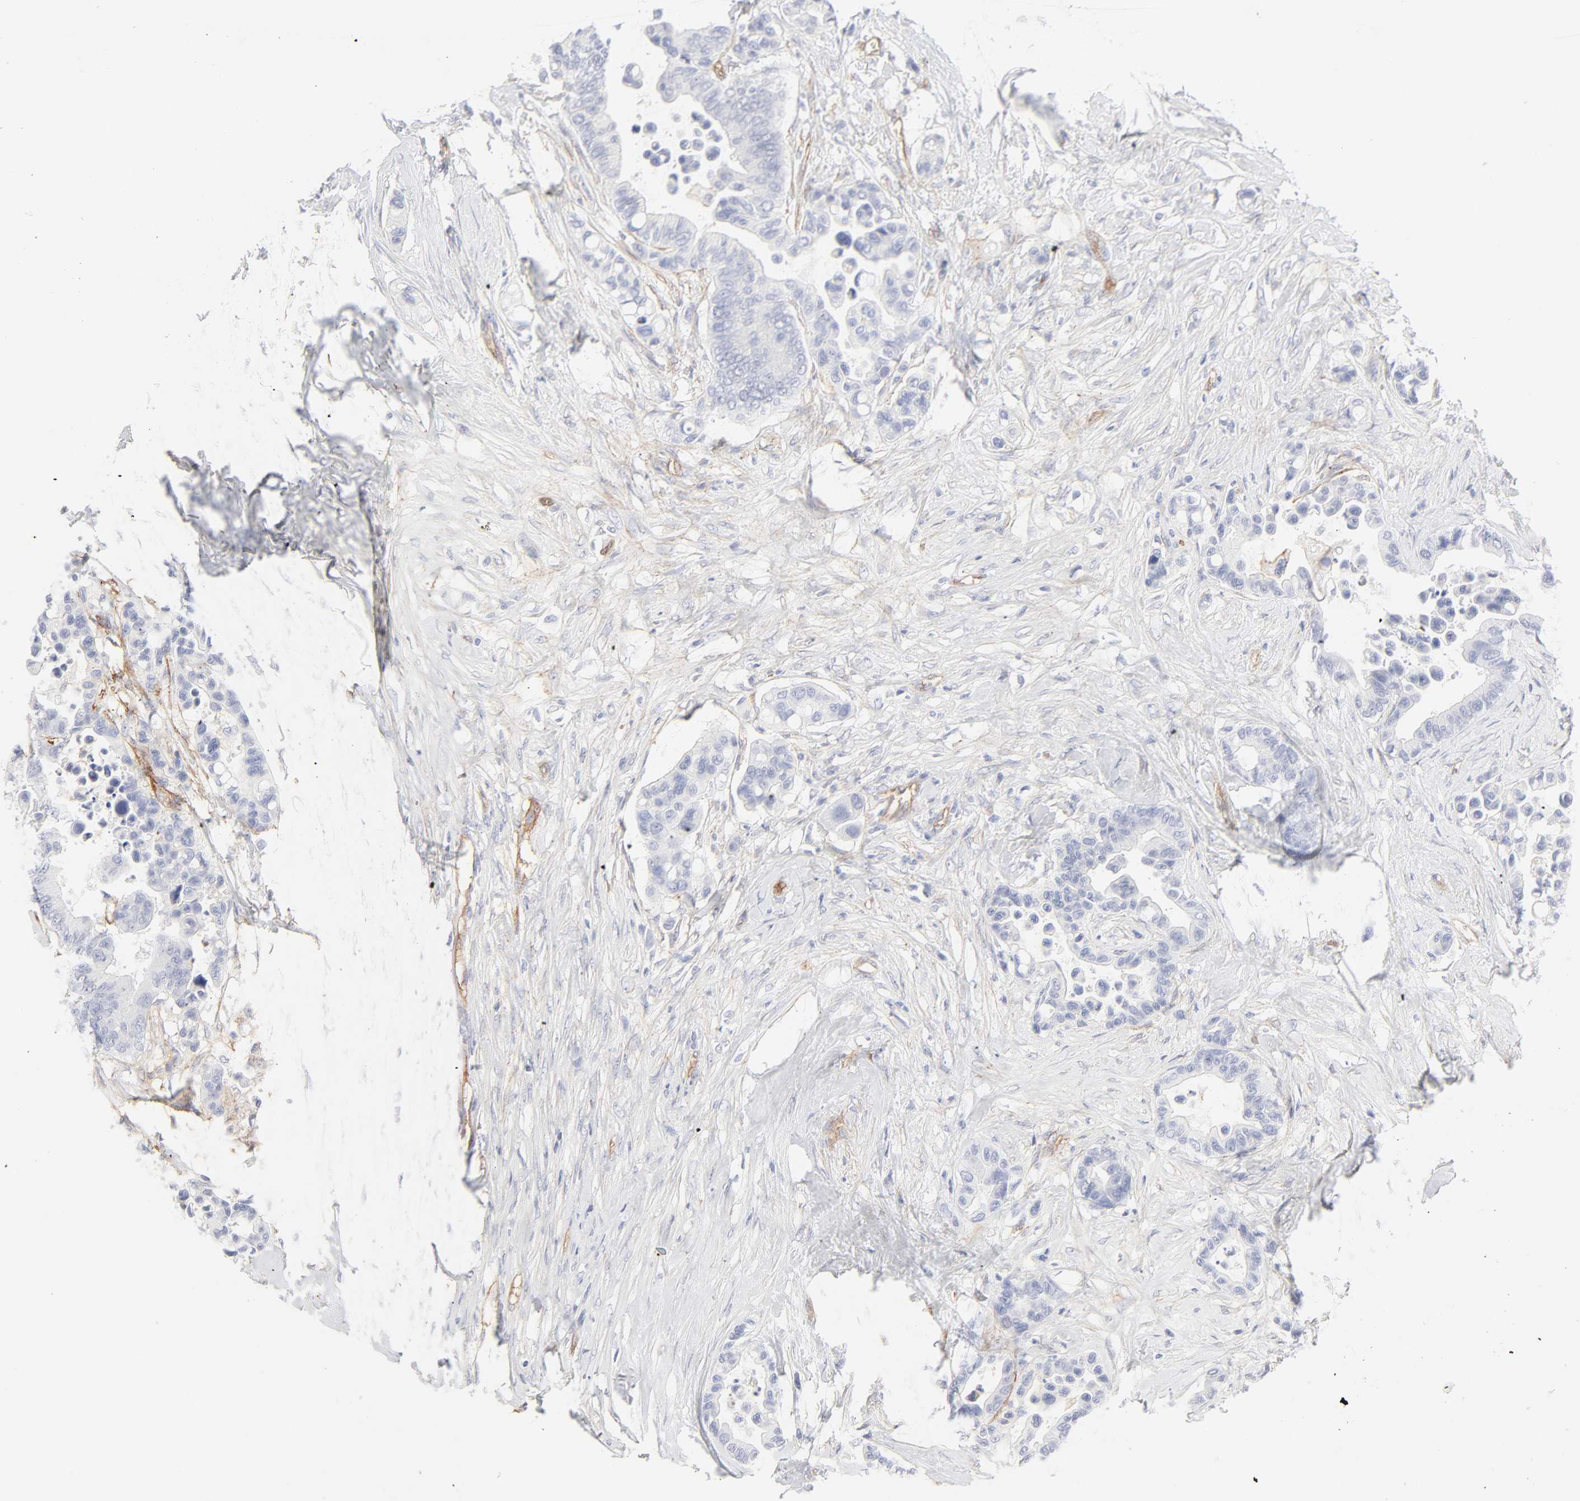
{"staining": {"intensity": "negative", "quantity": "none", "location": "none"}, "tissue": "colorectal cancer", "cell_type": "Tumor cells", "image_type": "cancer", "snomed": [{"axis": "morphology", "description": "Adenocarcinoma, NOS"}, {"axis": "topography", "description": "Colon"}], "caption": "High magnification brightfield microscopy of colorectal cancer stained with DAB (3,3'-diaminobenzidine) (brown) and counterstained with hematoxylin (blue): tumor cells show no significant expression. (Immunohistochemistry, brightfield microscopy, high magnification).", "gene": "ITGA5", "patient": {"sex": "male", "age": 82}}